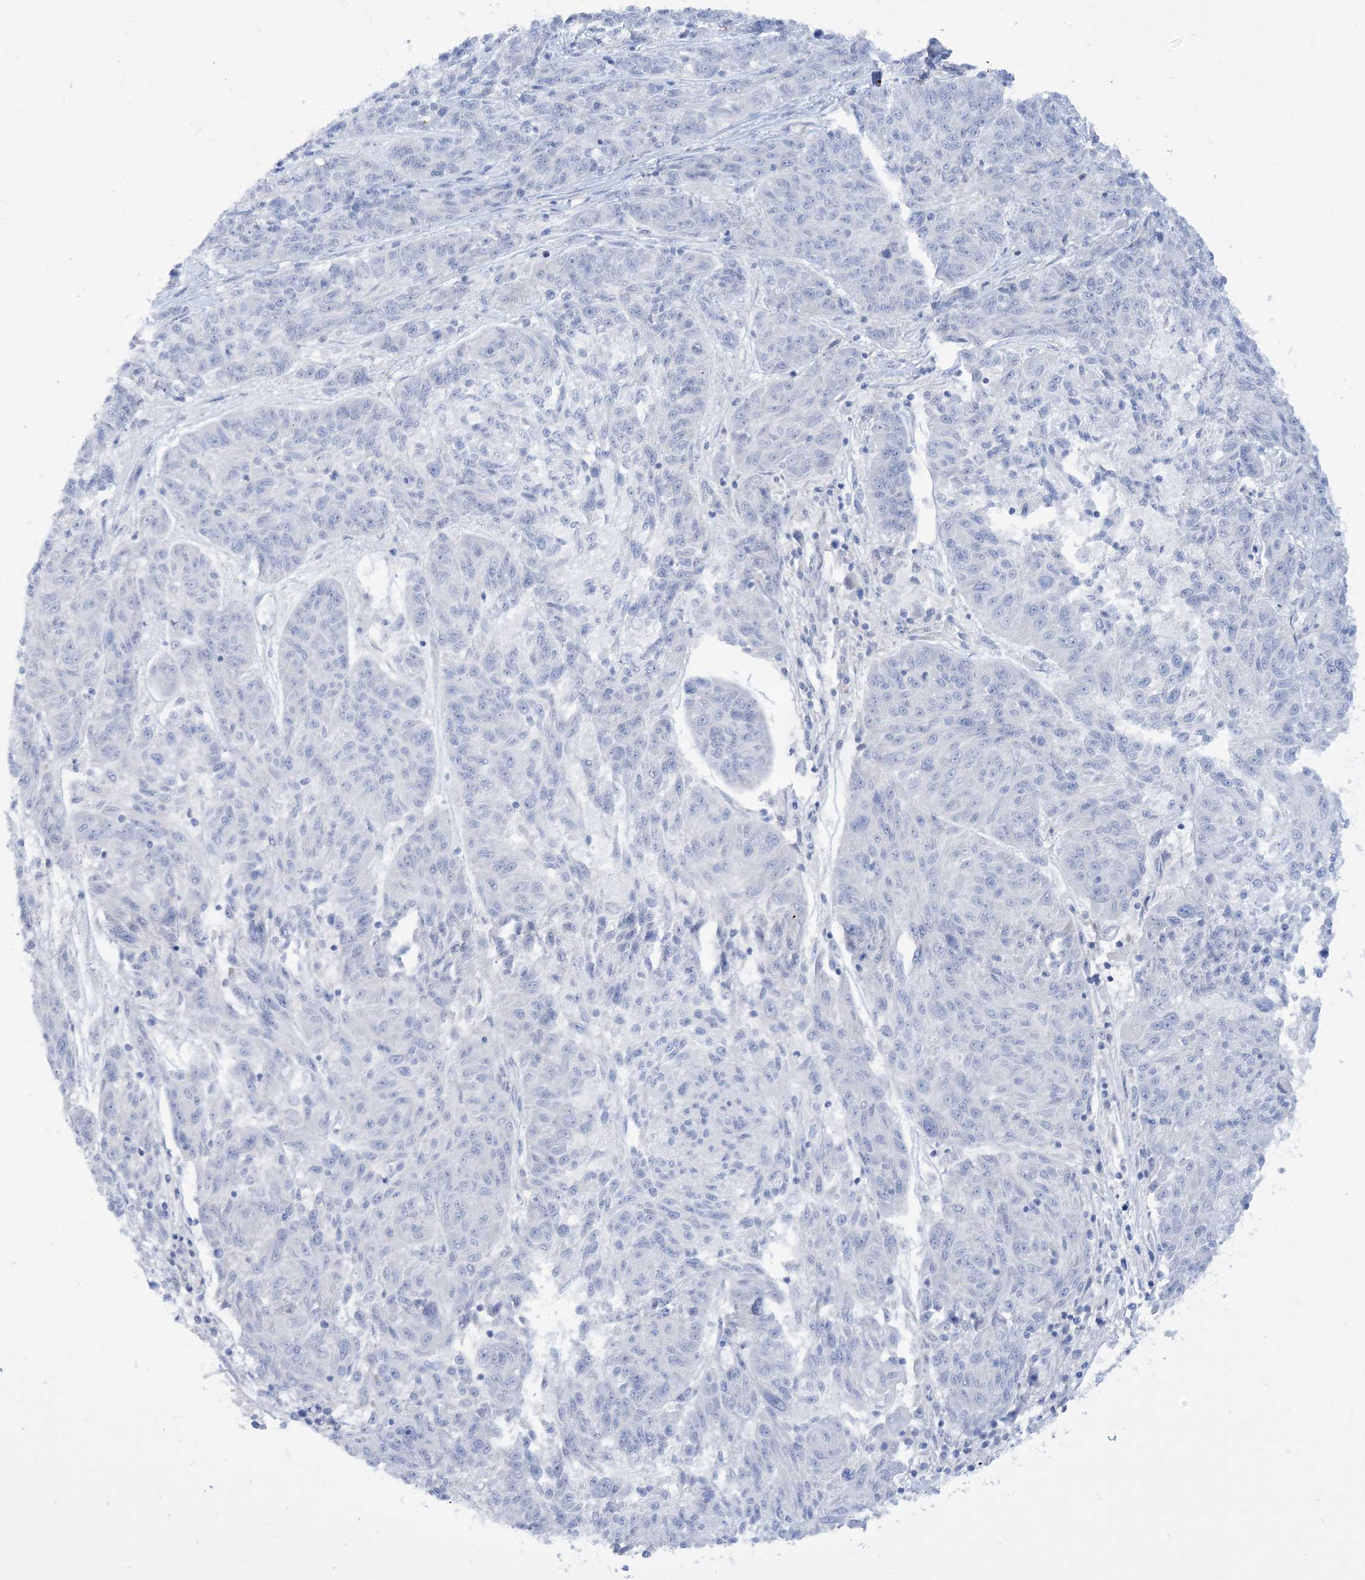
{"staining": {"intensity": "negative", "quantity": "none", "location": "none"}, "tissue": "melanoma", "cell_type": "Tumor cells", "image_type": "cancer", "snomed": [{"axis": "morphology", "description": "Malignant melanoma, NOS"}, {"axis": "topography", "description": "Skin"}], "caption": "There is no significant expression in tumor cells of melanoma. (Brightfield microscopy of DAB (3,3'-diaminobenzidine) immunohistochemistry (IHC) at high magnification).", "gene": "MARS2", "patient": {"sex": "male", "age": 53}}